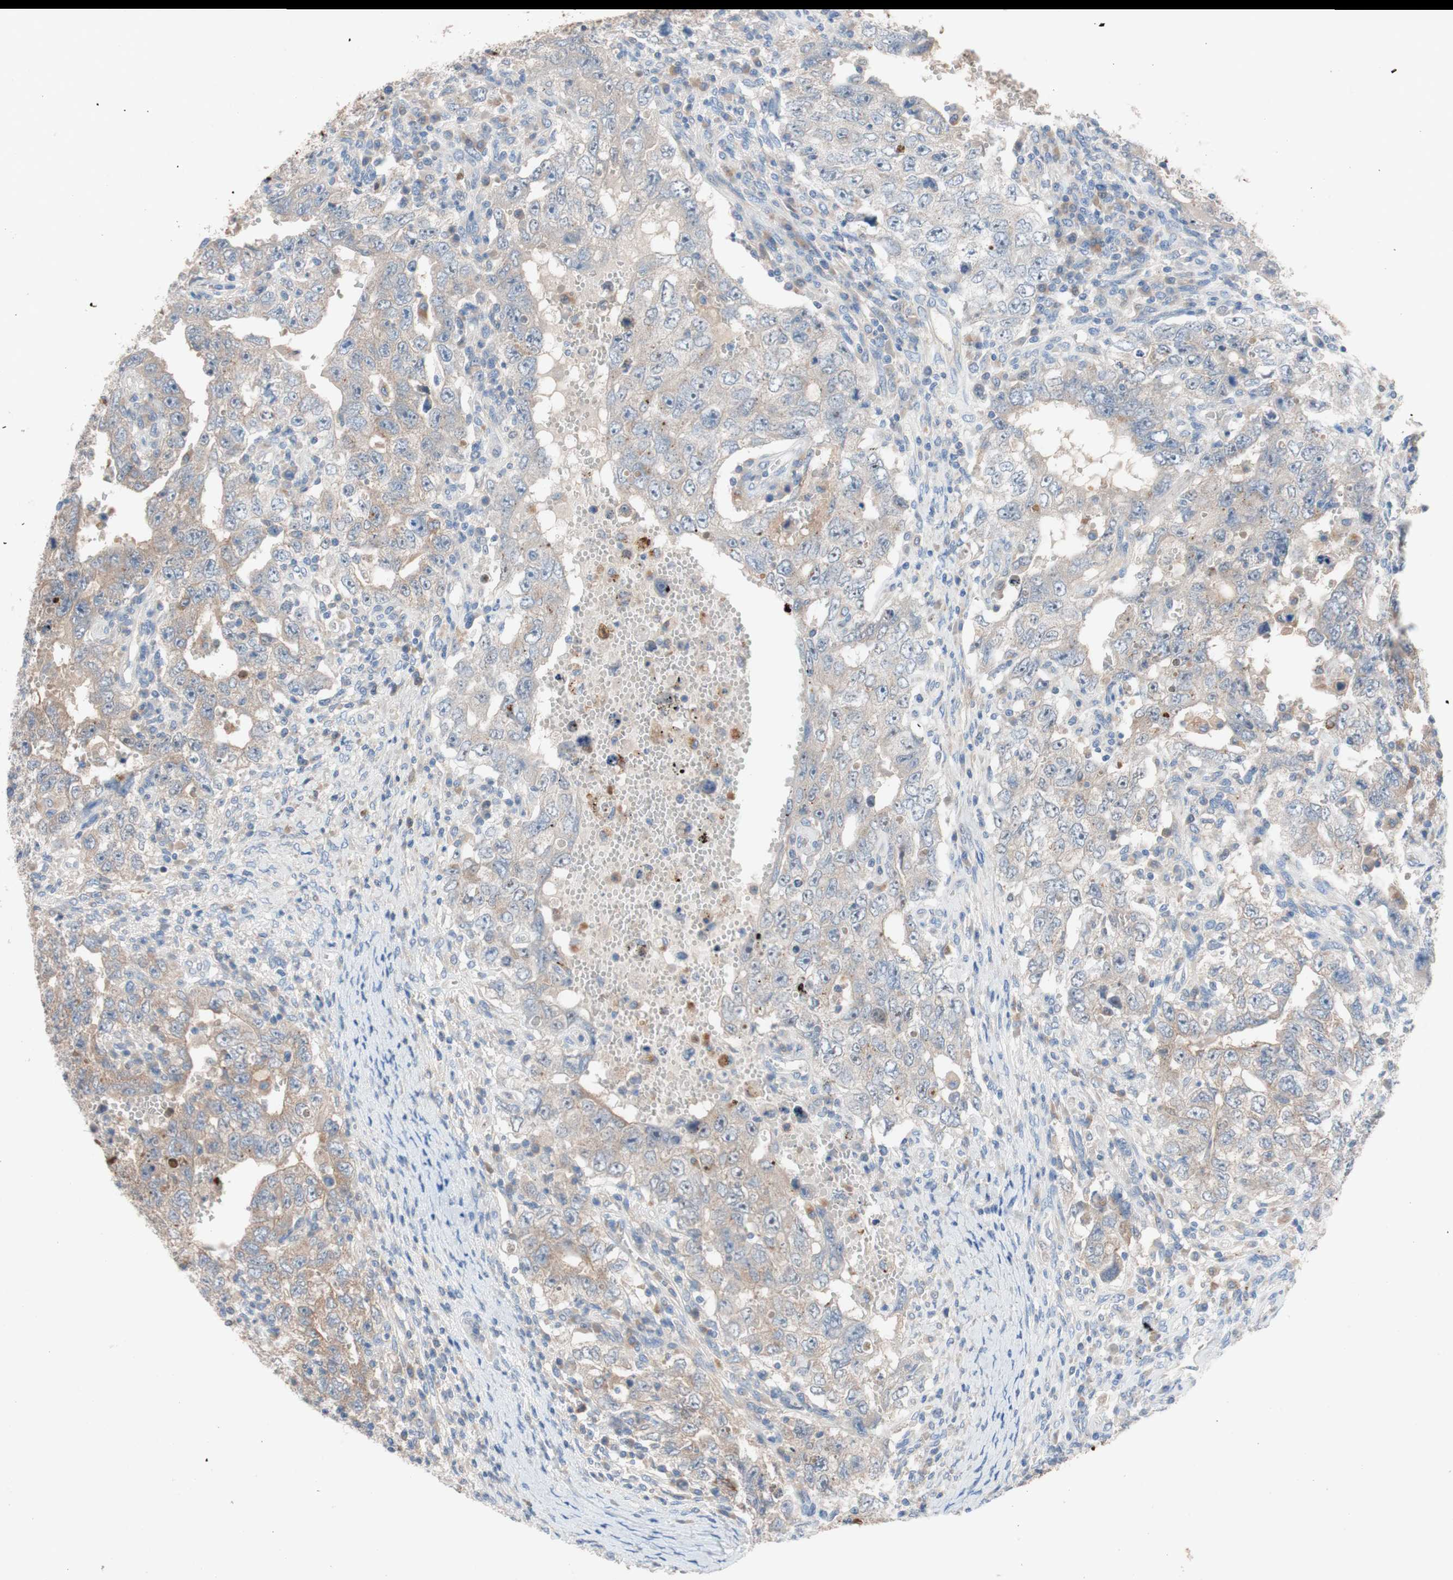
{"staining": {"intensity": "moderate", "quantity": ">75%", "location": "cytoplasmic/membranous"}, "tissue": "testis cancer", "cell_type": "Tumor cells", "image_type": "cancer", "snomed": [{"axis": "morphology", "description": "Carcinoma, Embryonal, NOS"}, {"axis": "topography", "description": "Testis"}], "caption": "Protein analysis of testis embryonal carcinoma tissue shows moderate cytoplasmic/membranous expression in about >75% of tumor cells. The staining is performed using DAB (3,3'-diaminobenzidine) brown chromogen to label protein expression. The nuclei are counter-stained blue using hematoxylin.", "gene": "CLEC4D", "patient": {"sex": "male", "age": 26}}